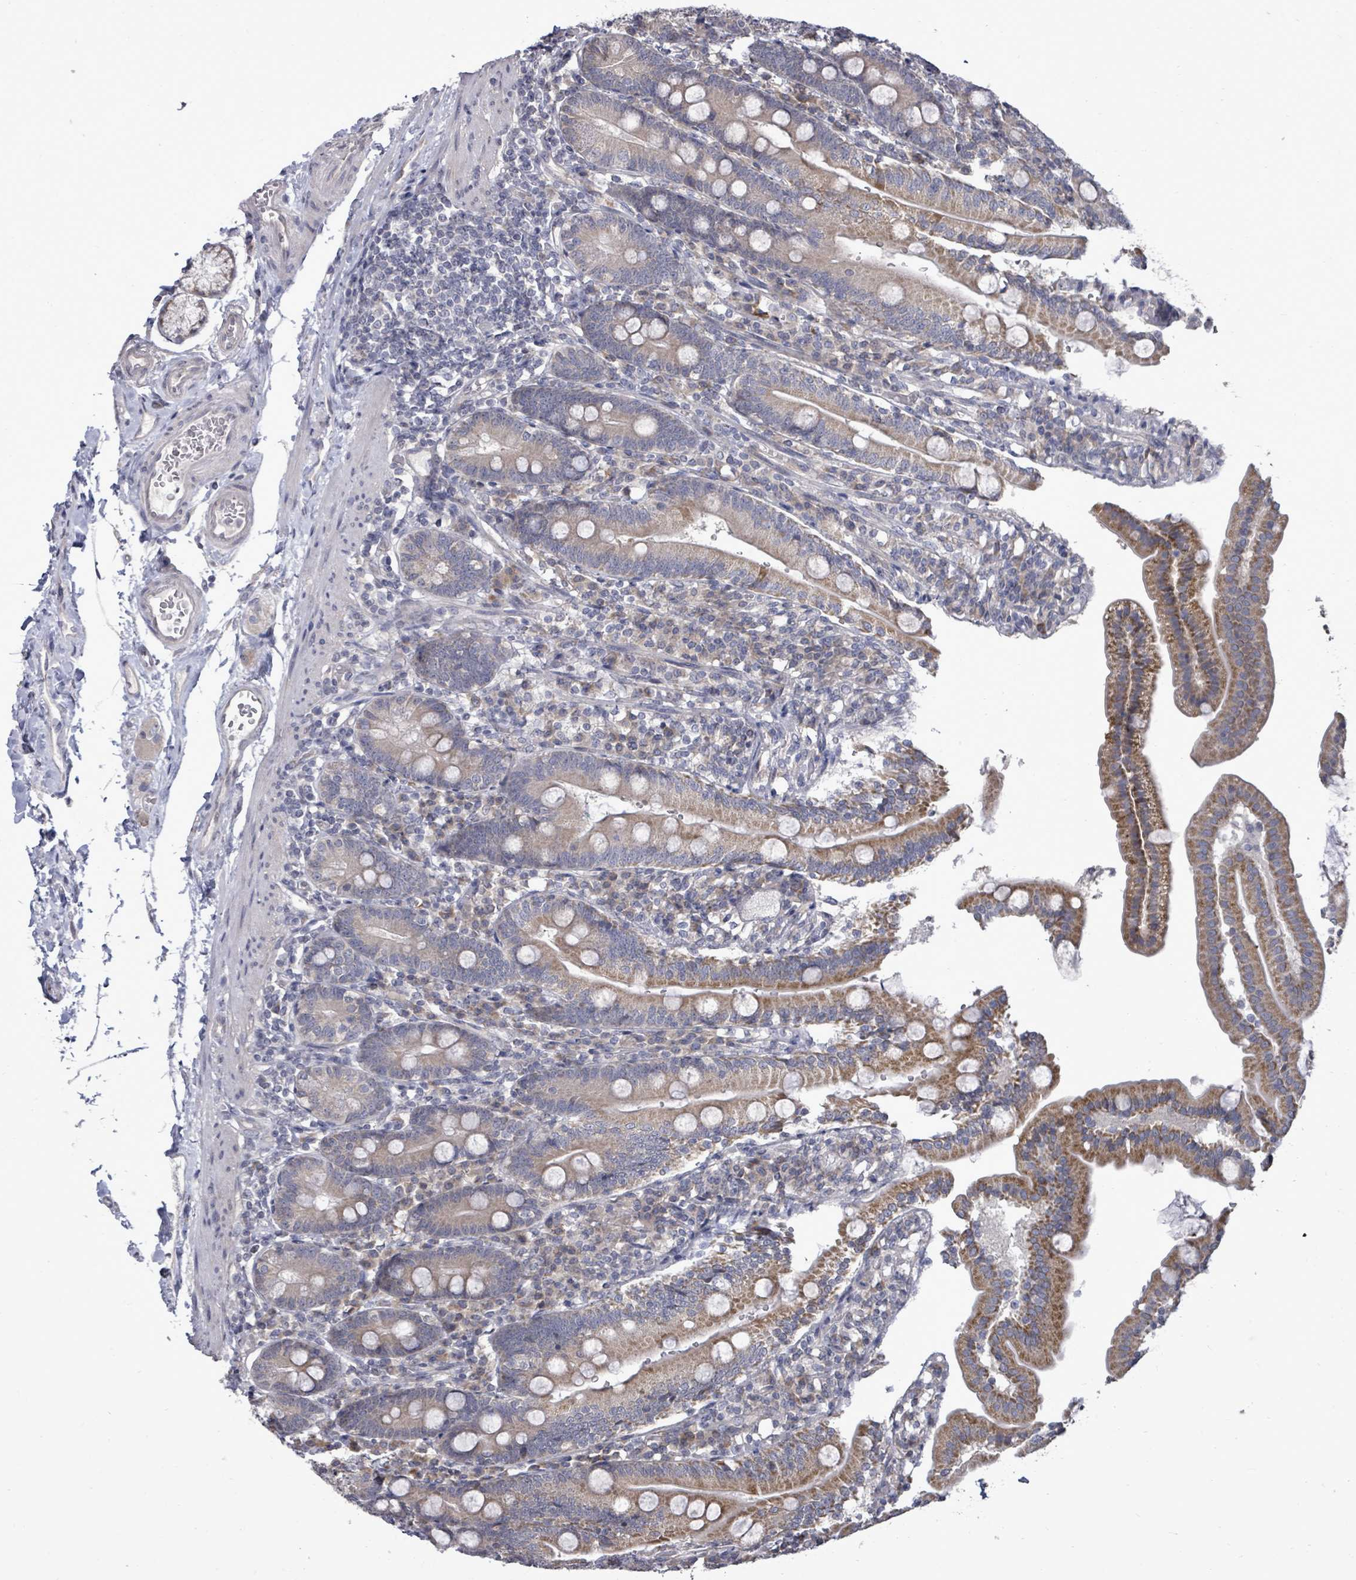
{"staining": {"intensity": "moderate", "quantity": "25%-75%", "location": "cytoplasmic/membranous"}, "tissue": "duodenum", "cell_type": "Glandular cells", "image_type": "normal", "snomed": [{"axis": "morphology", "description": "Normal tissue, NOS"}, {"axis": "topography", "description": "Duodenum"}], "caption": "High-power microscopy captured an immunohistochemistry histopathology image of unremarkable duodenum, revealing moderate cytoplasmic/membranous positivity in about 25%-75% of glandular cells. (DAB (3,3'-diaminobenzidine) = brown stain, brightfield microscopy at high magnification).", "gene": "POMGNT2", "patient": {"sex": "female", "age": 67}}